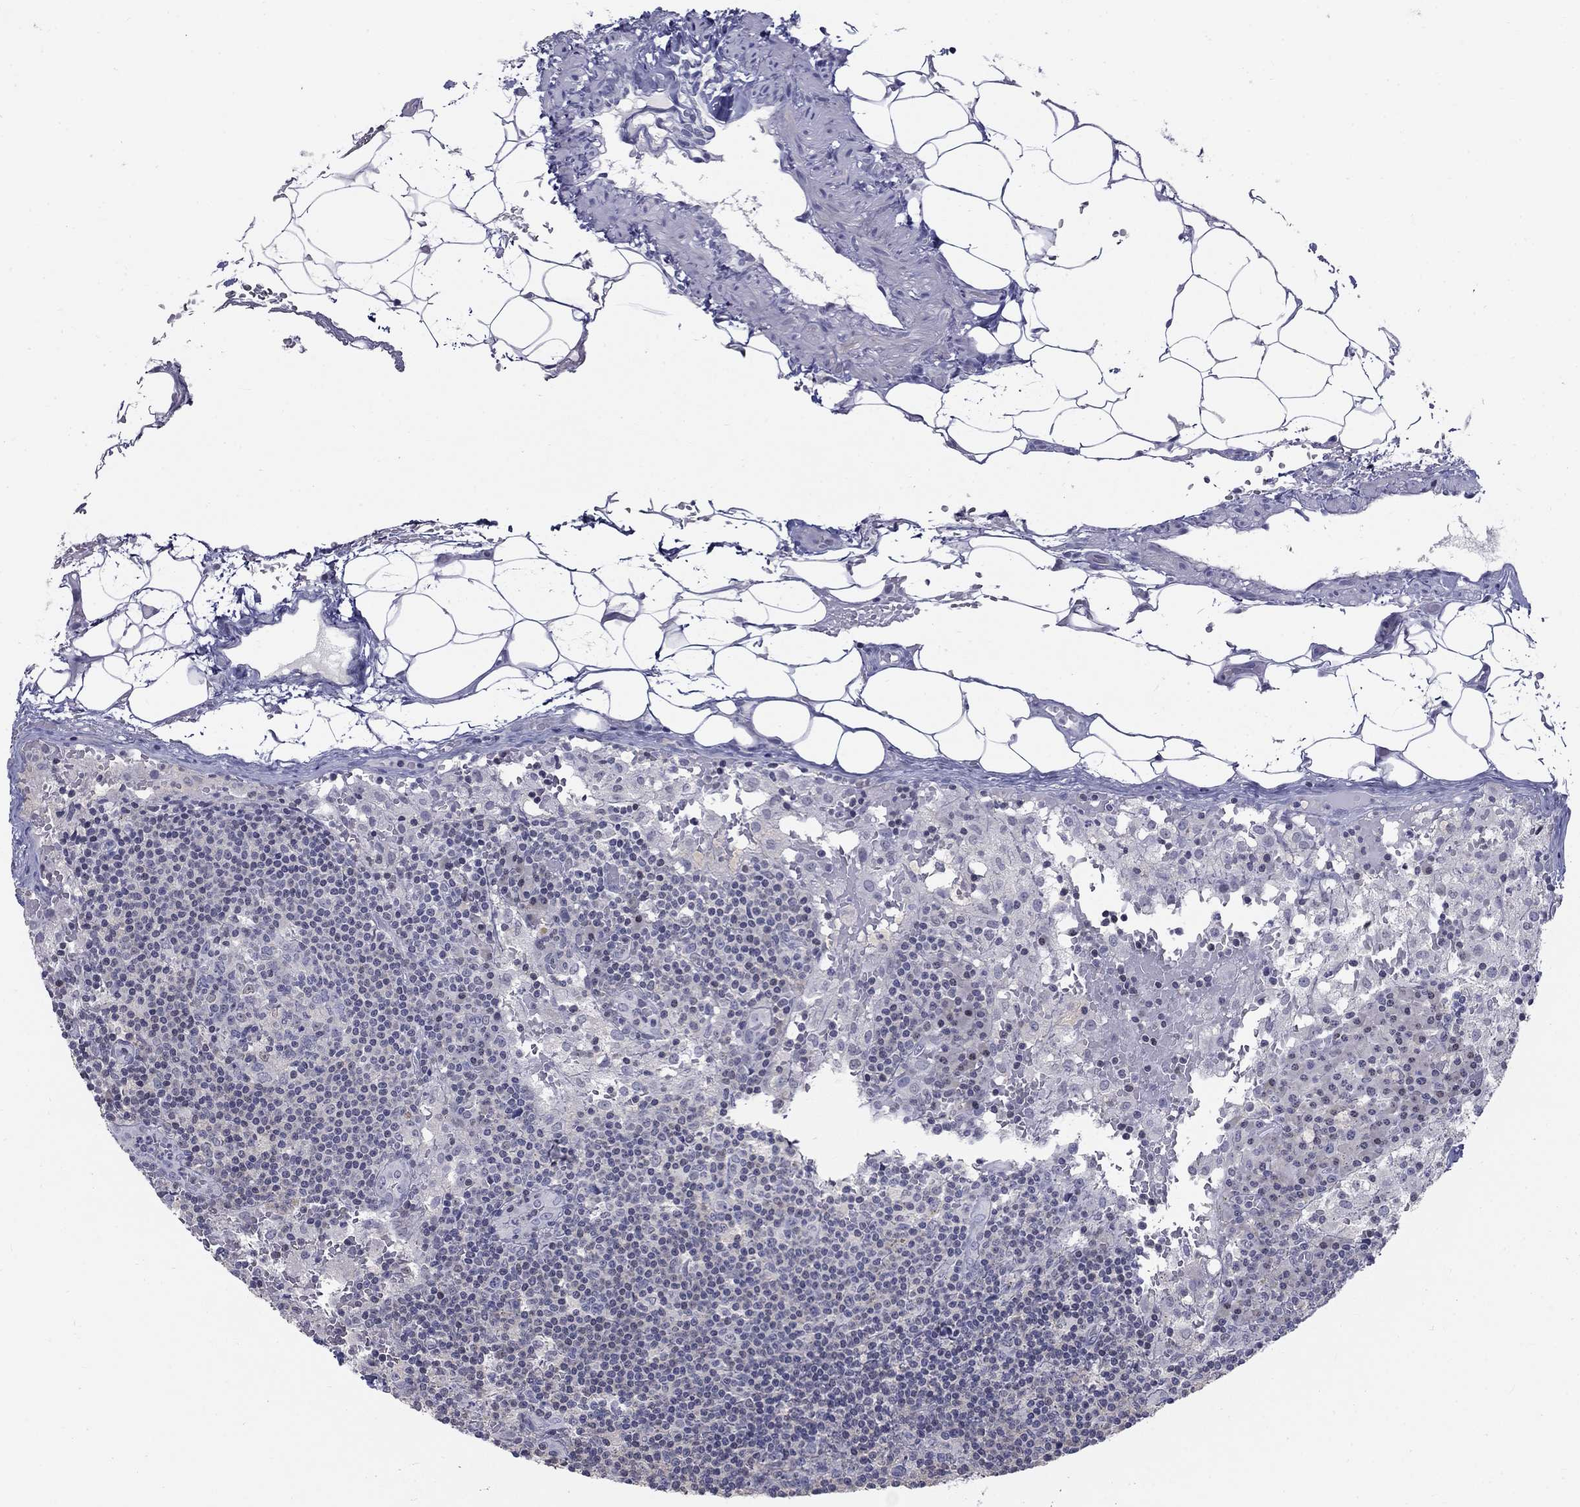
{"staining": {"intensity": "negative", "quantity": "none", "location": "none"}, "tissue": "lymph node", "cell_type": "Germinal center cells", "image_type": "normal", "snomed": [{"axis": "morphology", "description": "Normal tissue, NOS"}, {"axis": "topography", "description": "Lymph node"}], "caption": "A high-resolution micrograph shows immunohistochemistry (IHC) staining of benign lymph node, which shows no significant staining in germinal center cells.", "gene": "C4orf19", "patient": {"sex": "male", "age": 62}}